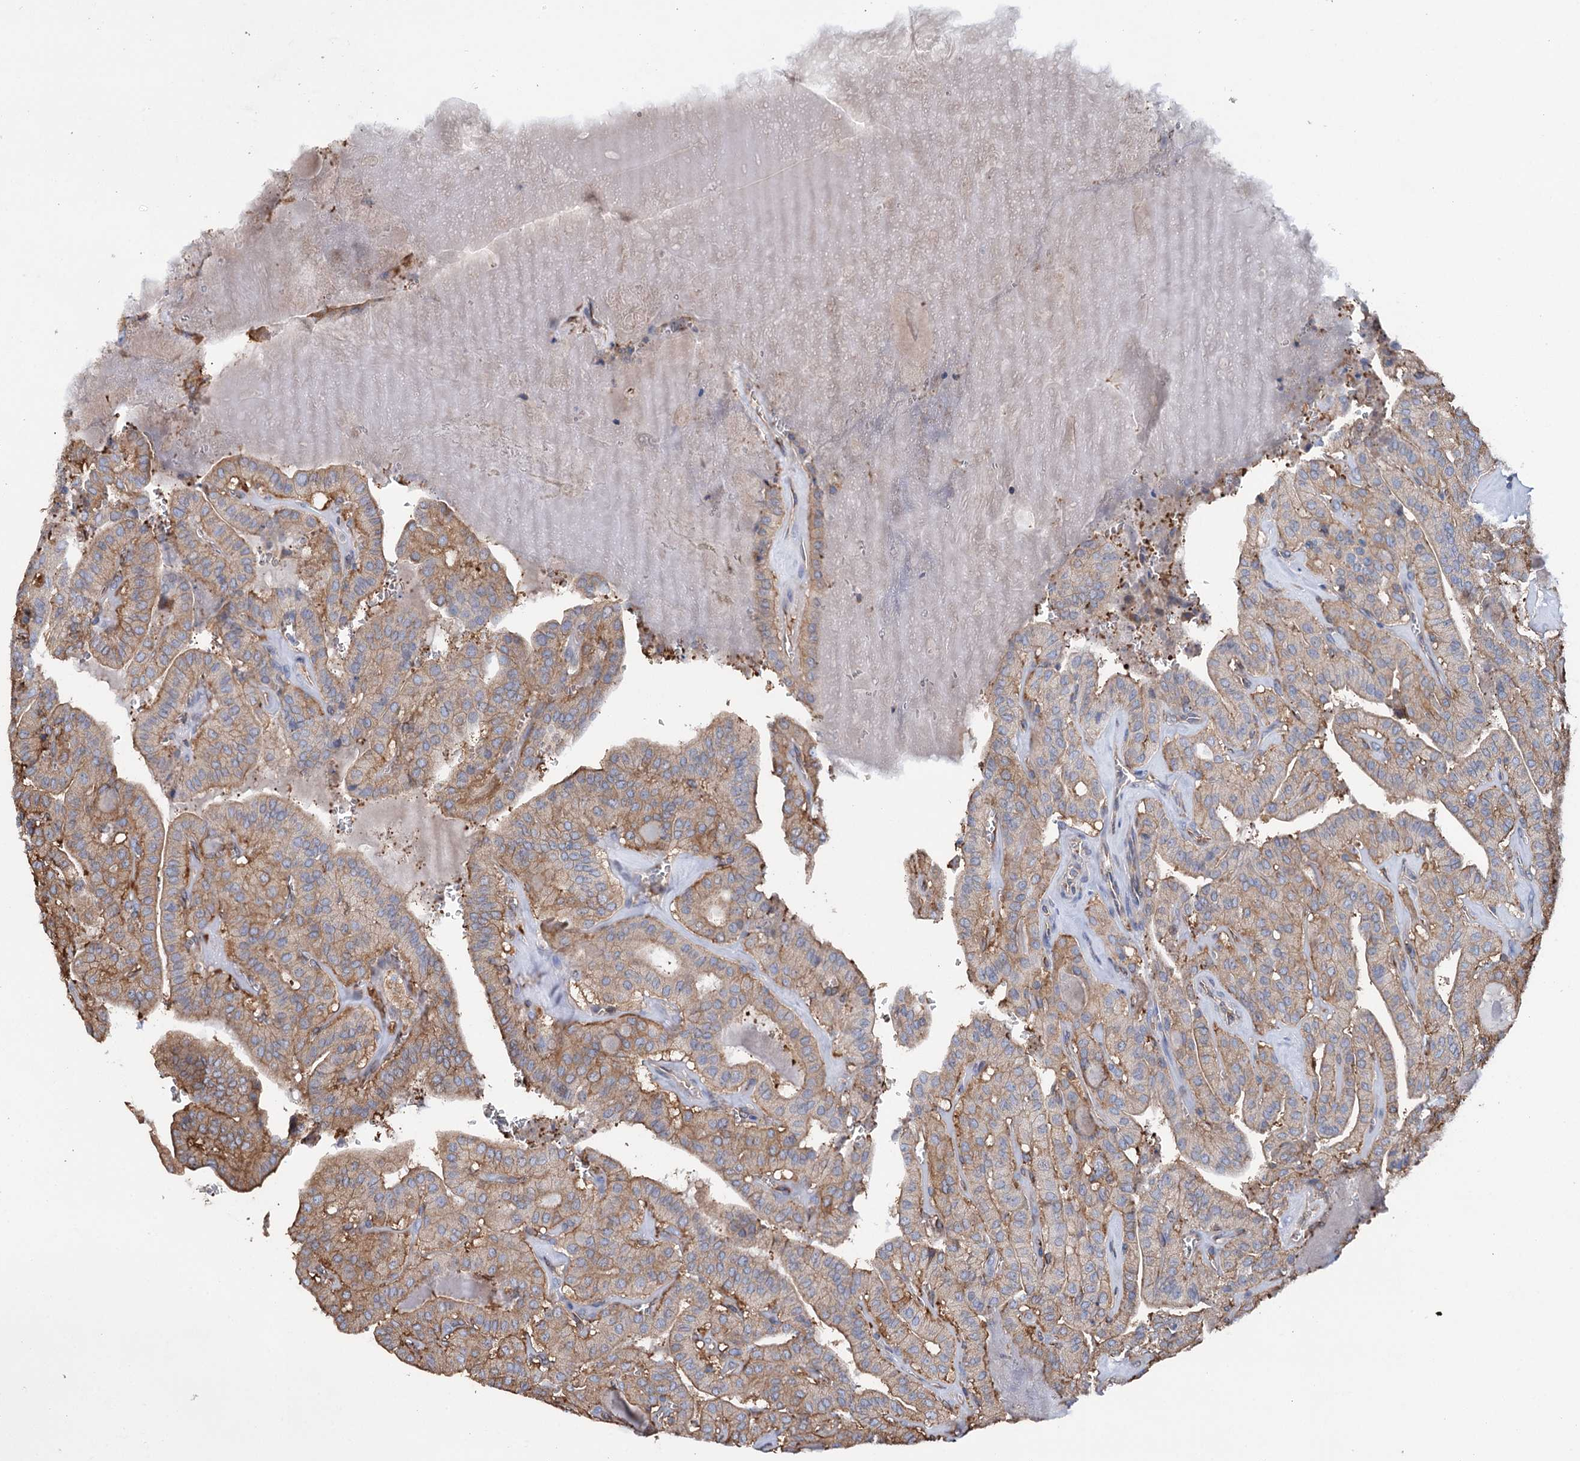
{"staining": {"intensity": "moderate", "quantity": "25%-75%", "location": "cytoplasmic/membranous"}, "tissue": "thyroid cancer", "cell_type": "Tumor cells", "image_type": "cancer", "snomed": [{"axis": "morphology", "description": "Papillary adenocarcinoma, NOS"}, {"axis": "topography", "description": "Thyroid gland"}], "caption": "High-power microscopy captured an IHC image of thyroid cancer, revealing moderate cytoplasmic/membranous positivity in about 25%-75% of tumor cells.", "gene": "SCPEP1", "patient": {"sex": "male", "age": 52}}